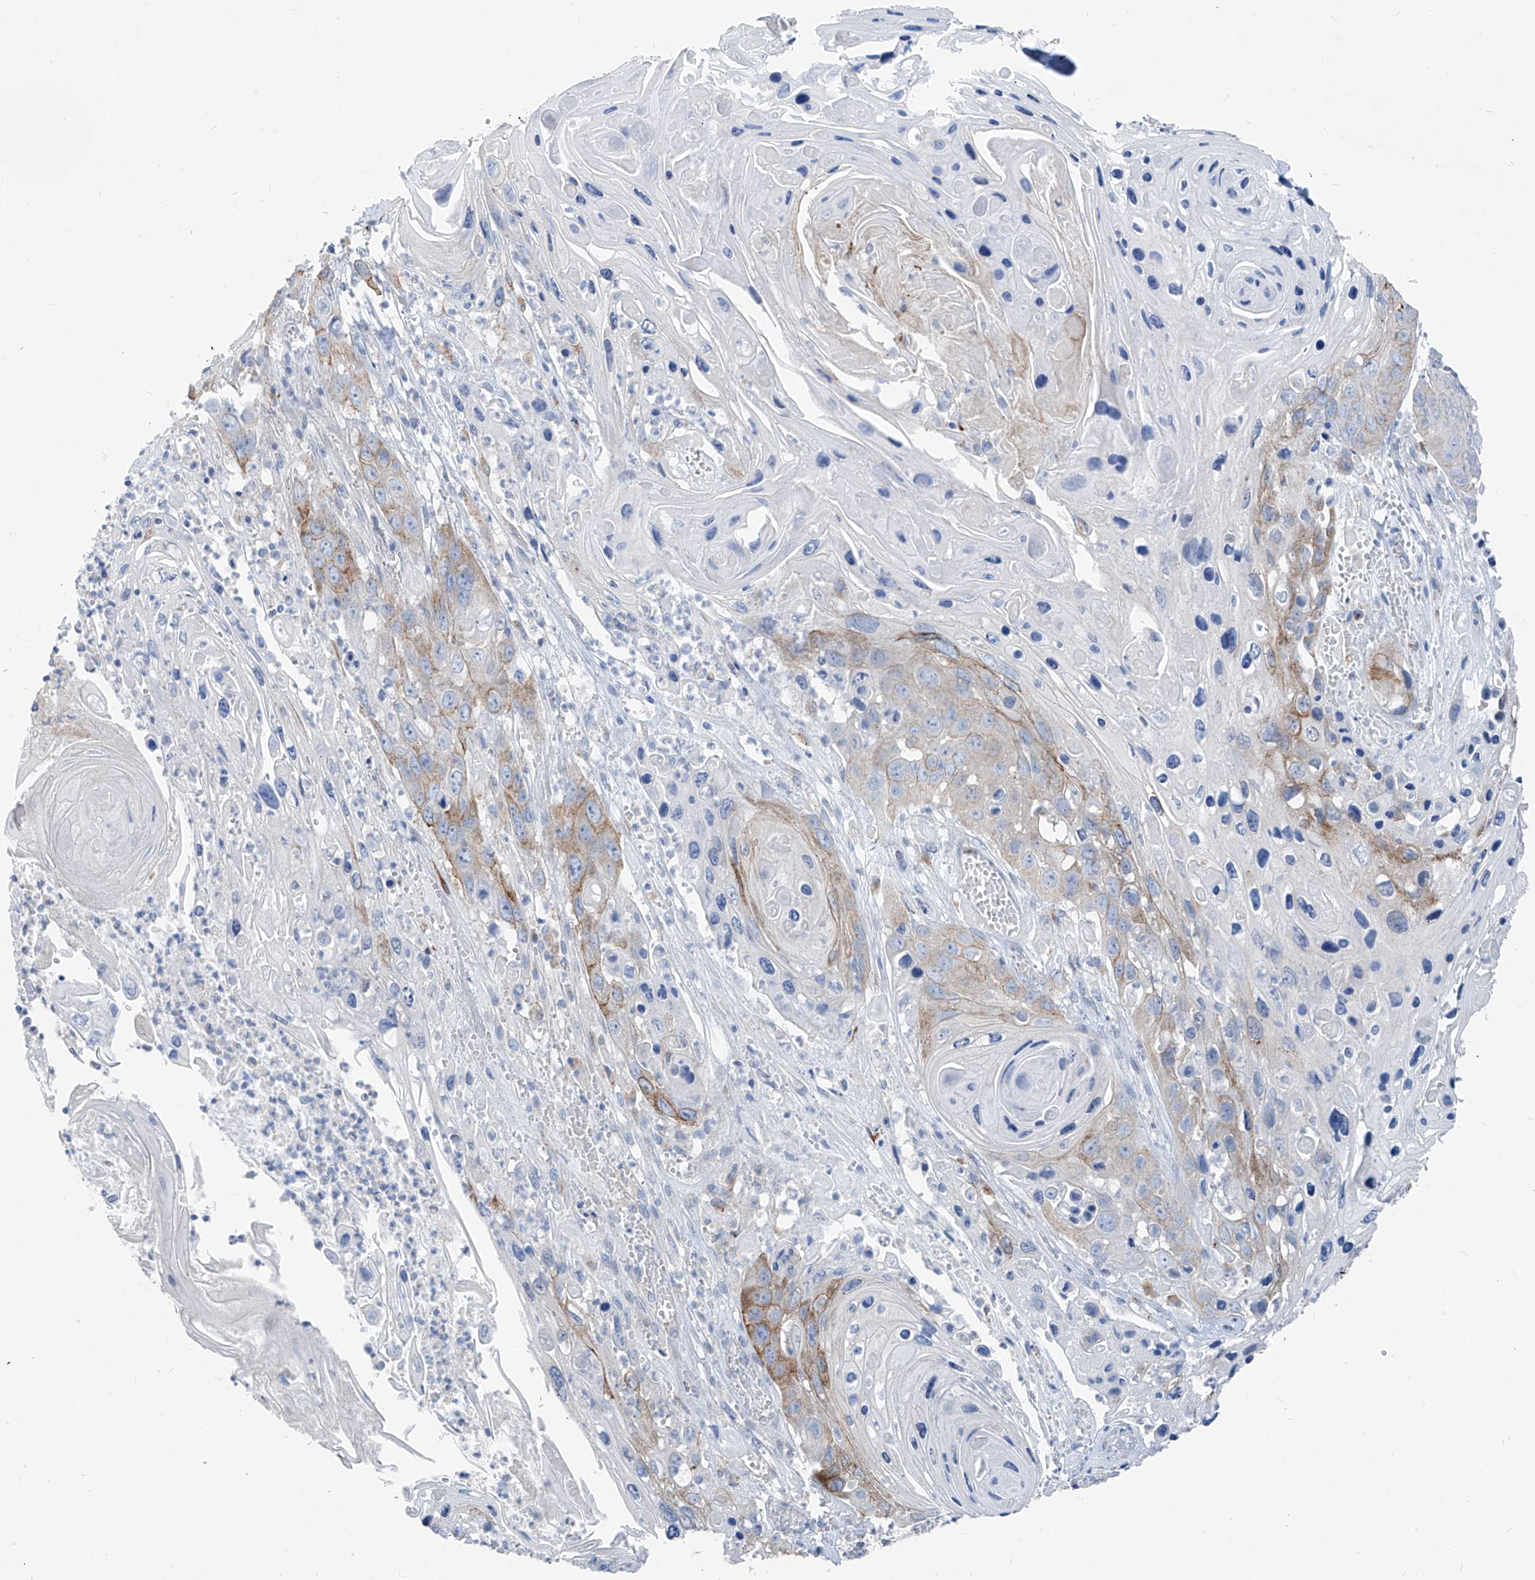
{"staining": {"intensity": "moderate", "quantity": "25%-75%", "location": "cytoplasmic/membranous"}, "tissue": "skin cancer", "cell_type": "Tumor cells", "image_type": "cancer", "snomed": [{"axis": "morphology", "description": "Squamous cell carcinoma, NOS"}, {"axis": "topography", "description": "Skin"}], "caption": "IHC photomicrograph of human squamous cell carcinoma (skin) stained for a protein (brown), which exhibits medium levels of moderate cytoplasmic/membranous expression in approximately 25%-75% of tumor cells.", "gene": "GPR137C", "patient": {"sex": "male", "age": 55}}